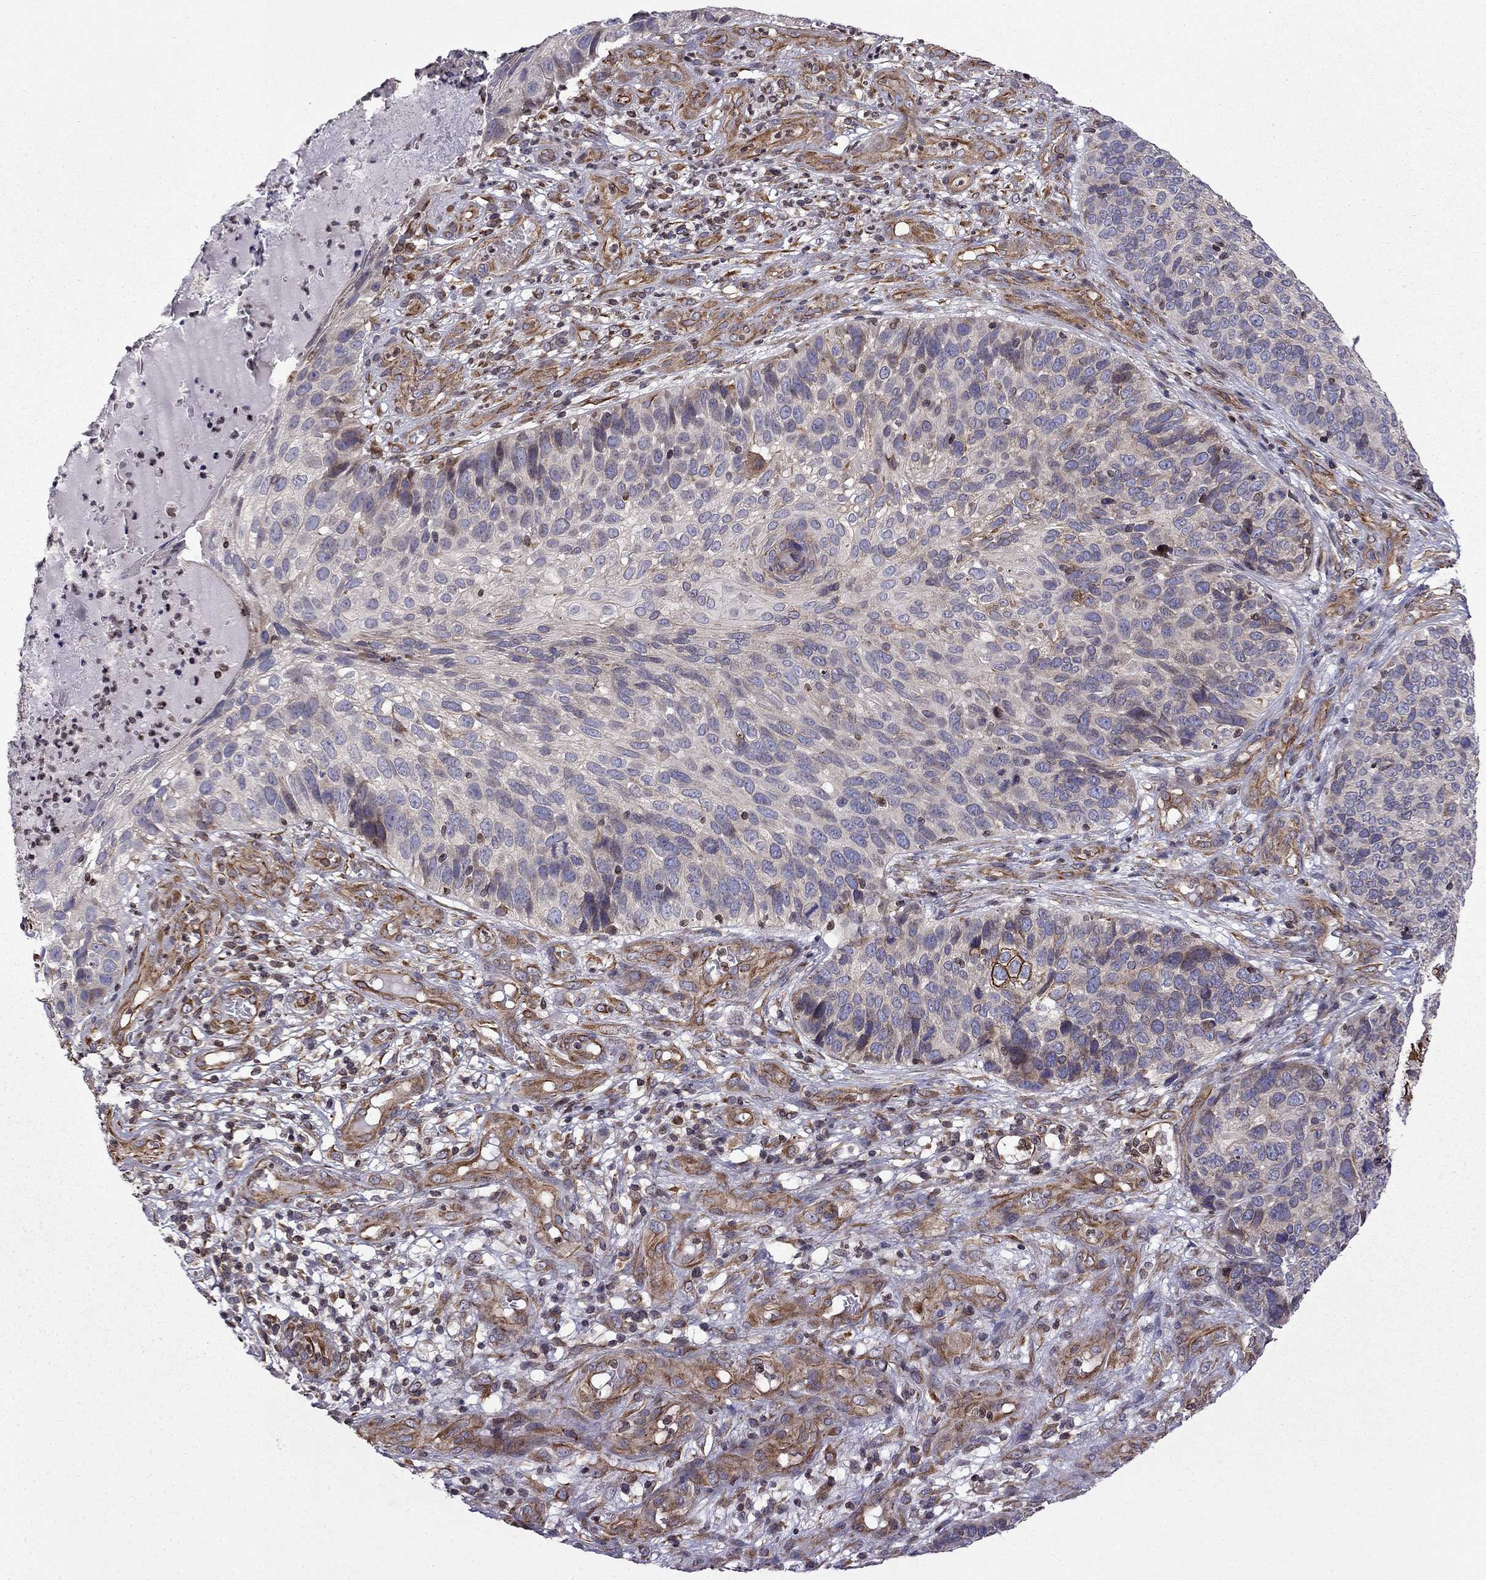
{"staining": {"intensity": "moderate", "quantity": "<25%", "location": "cytoplasmic/membranous"}, "tissue": "skin cancer", "cell_type": "Tumor cells", "image_type": "cancer", "snomed": [{"axis": "morphology", "description": "Squamous cell carcinoma, NOS"}, {"axis": "topography", "description": "Skin"}], "caption": "Protein expression by IHC exhibits moderate cytoplasmic/membranous staining in about <25% of tumor cells in skin cancer (squamous cell carcinoma).", "gene": "CDC42BPA", "patient": {"sex": "male", "age": 92}}